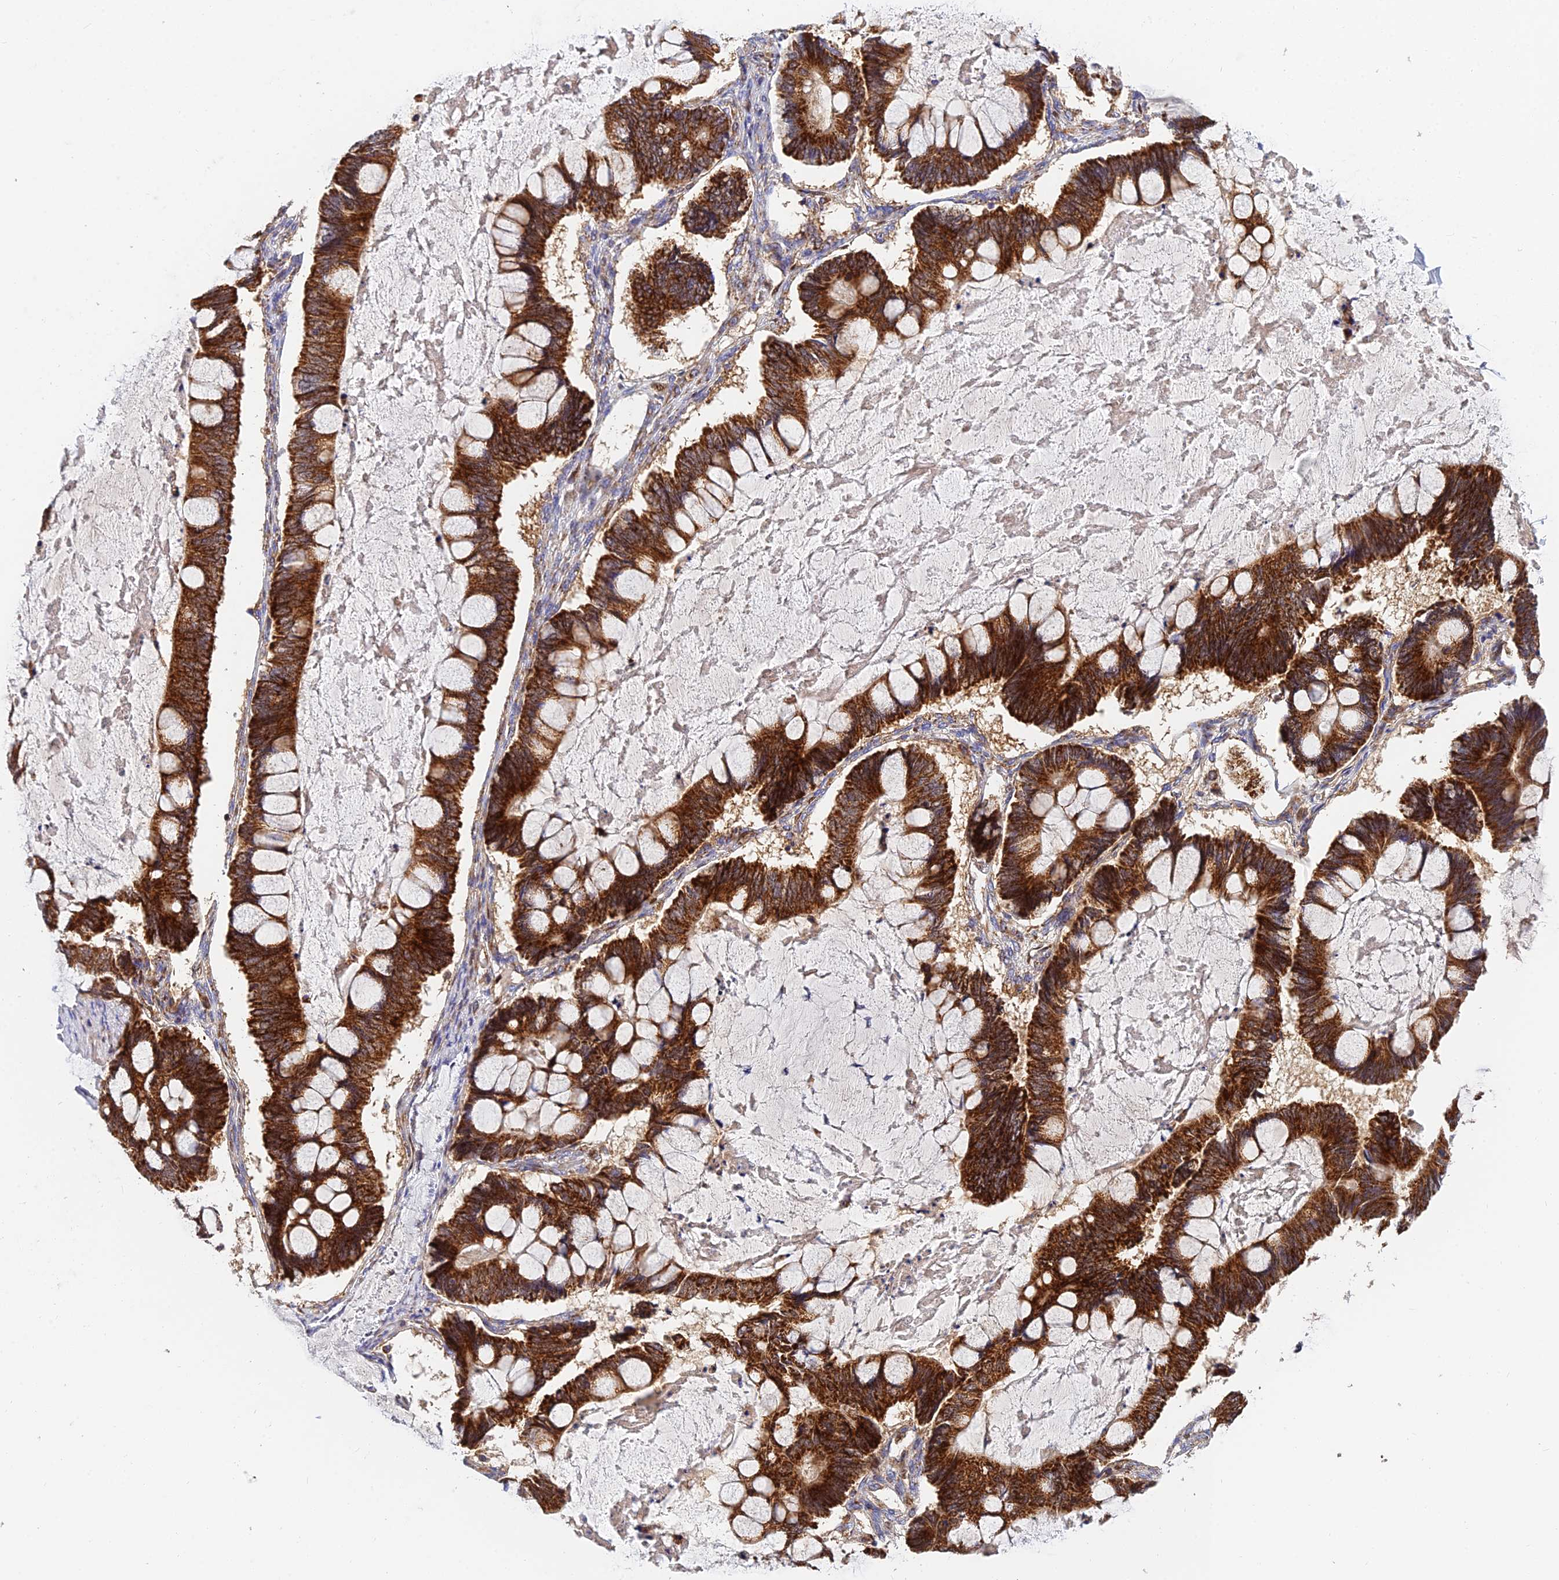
{"staining": {"intensity": "strong", "quantity": ">75%", "location": "cytoplasmic/membranous"}, "tissue": "ovarian cancer", "cell_type": "Tumor cells", "image_type": "cancer", "snomed": [{"axis": "morphology", "description": "Cystadenocarcinoma, mucinous, NOS"}, {"axis": "topography", "description": "Ovary"}], "caption": "Protein expression analysis of mucinous cystadenocarcinoma (ovarian) shows strong cytoplasmic/membranous positivity in approximately >75% of tumor cells.", "gene": "PODNL1", "patient": {"sex": "female", "age": 61}}